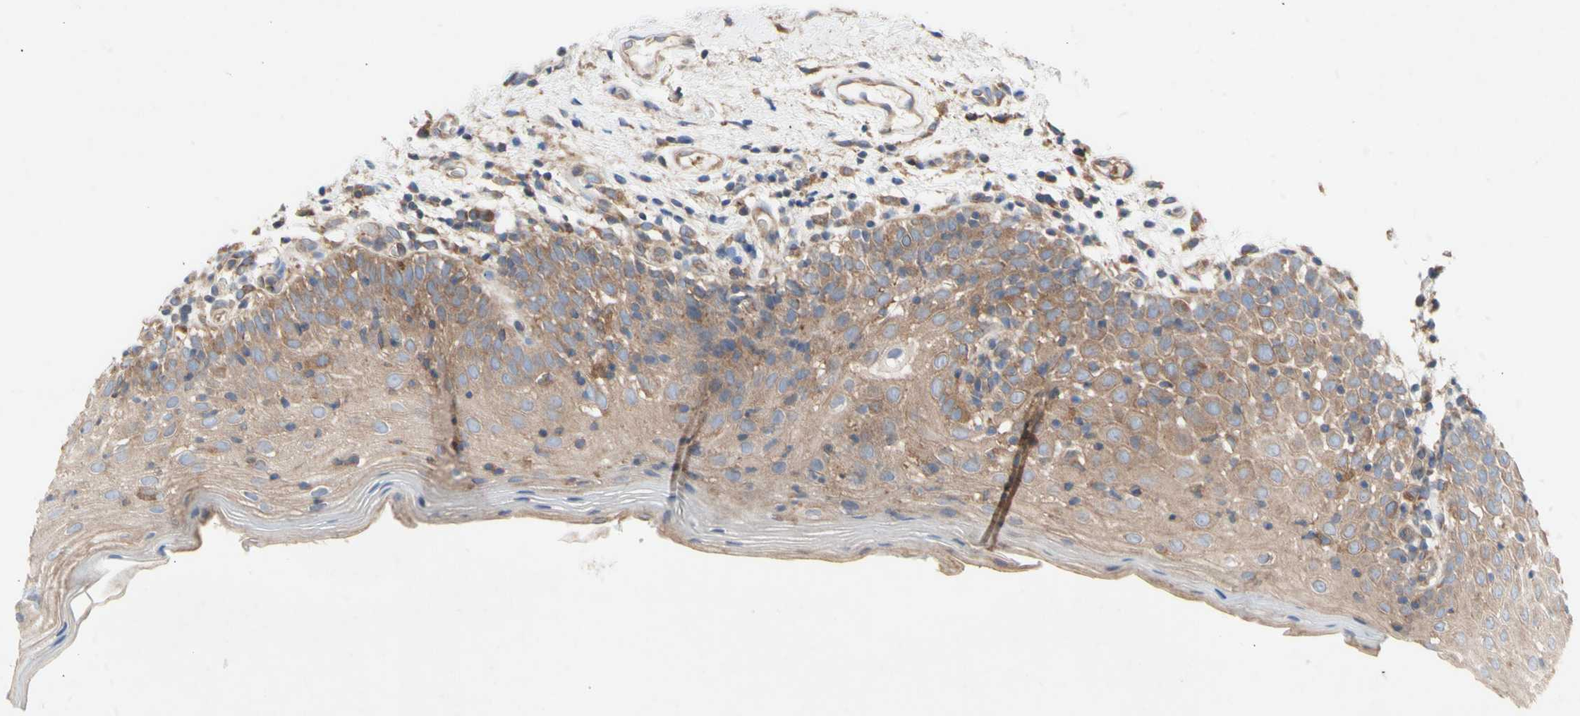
{"staining": {"intensity": "weak", "quantity": ">75%", "location": "cytoplasmic/membranous"}, "tissue": "oral mucosa", "cell_type": "Squamous epithelial cells", "image_type": "normal", "snomed": [{"axis": "morphology", "description": "Normal tissue, NOS"}, {"axis": "morphology", "description": "Squamous cell carcinoma, NOS"}, {"axis": "topography", "description": "Skeletal muscle"}, {"axis": "topography", "description": "Oral tissue"}], "caption": "Weak cytoplasmic/membranous staining is appreciated in about >75% of squamous epithelial cells in normal oral mucosa.", "gene": "KLC1", "patient": {"sex": "male", "age": 71}}